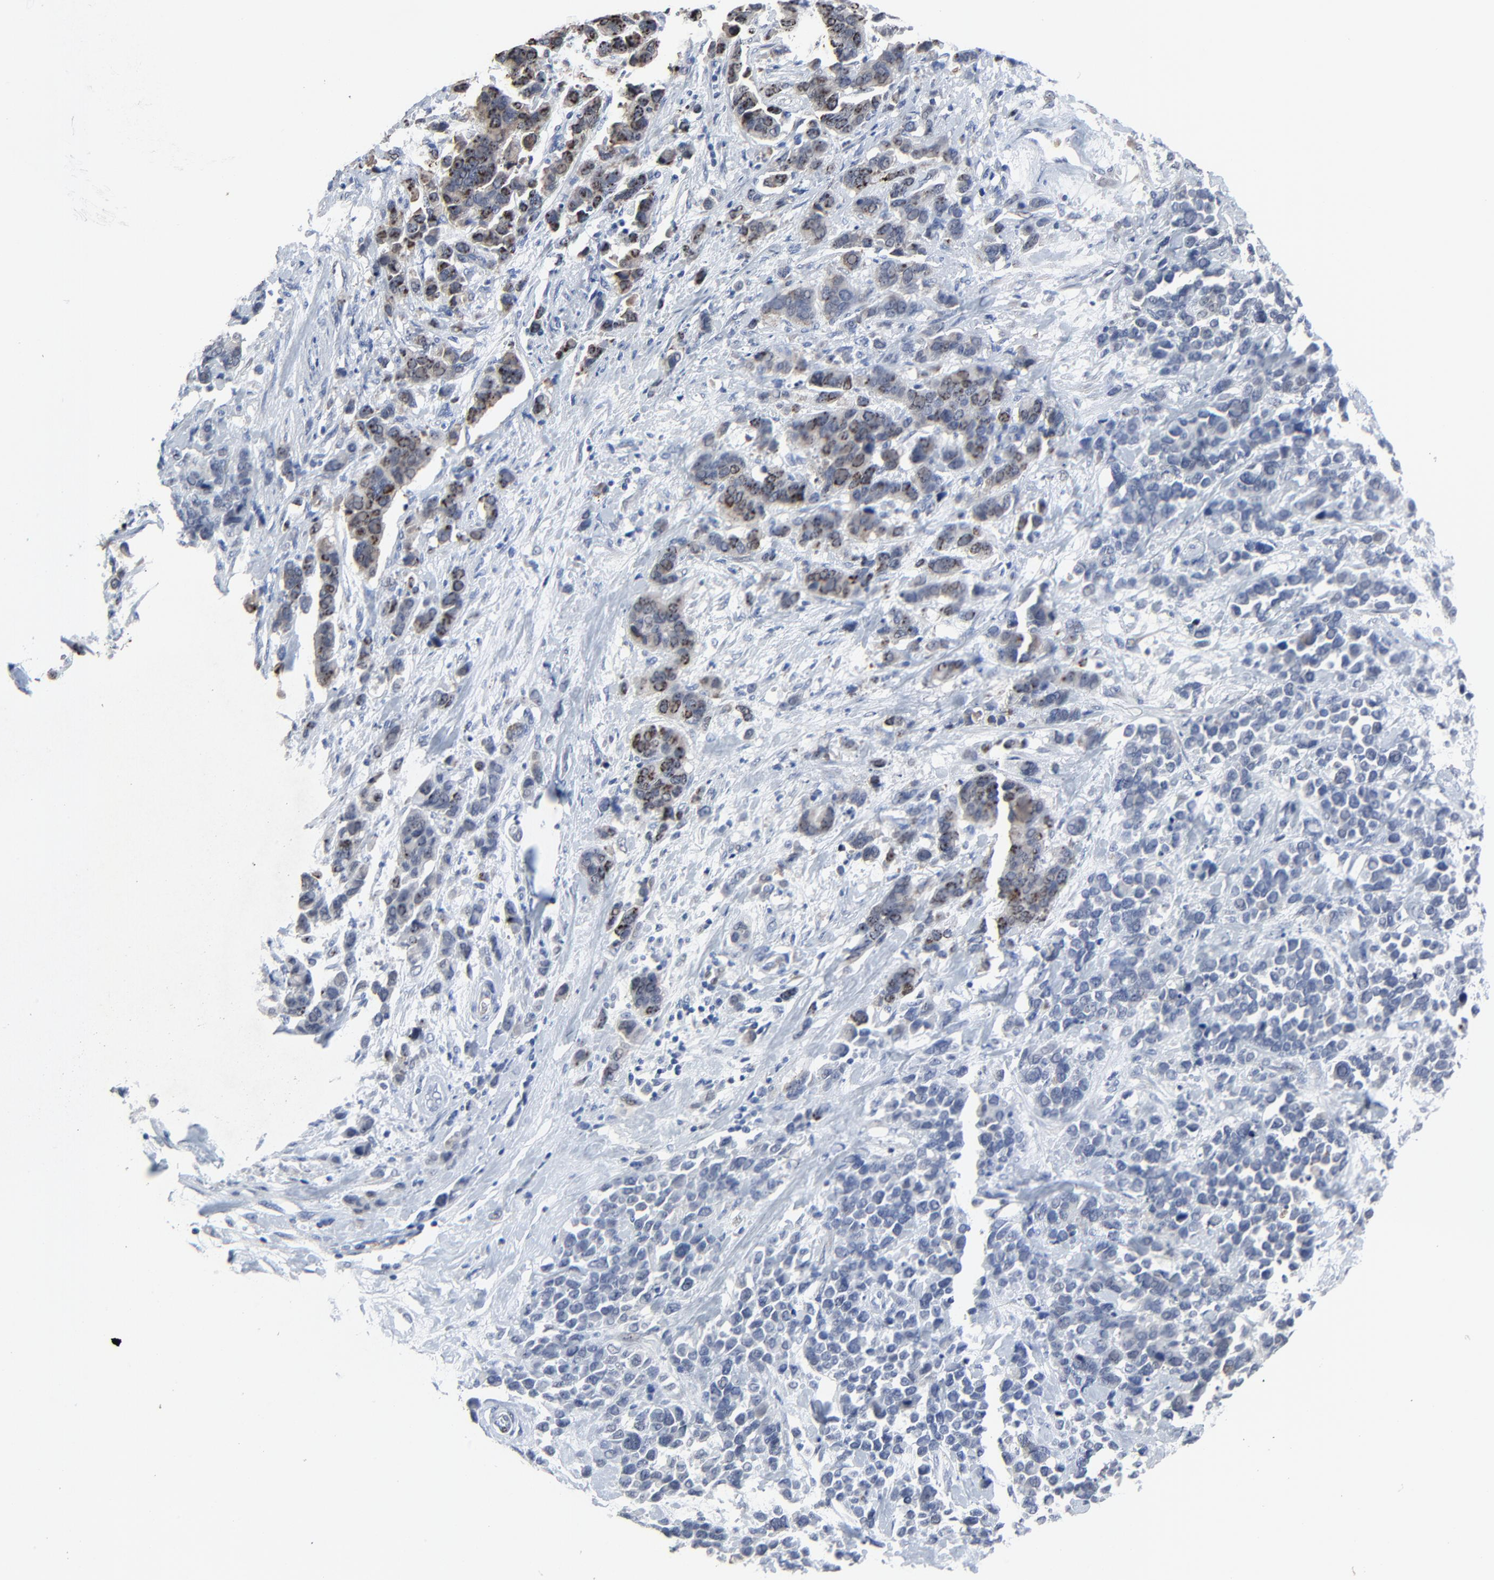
{"staining": {"intensity": "strong", "quantity": "25%-75%", "location": "cytoplasmic/membranous"}, "tissue": "stomach cancer", "cell_type": "Tumor cells", "image_type": "cancer", "snomed": [{"axis": "morphology", "description": "Adenocarcinoma, NOS"}, {"axis": "topography", "description": "Stomach, upper"}], "caption": "Protein staining reveals strong cytoplasmic/membranous expression in approximately 25%-75% of tumor cells in stomach cancer.", "gene": "BIRC3", "patient": {"sex": "male", "age": 71}}